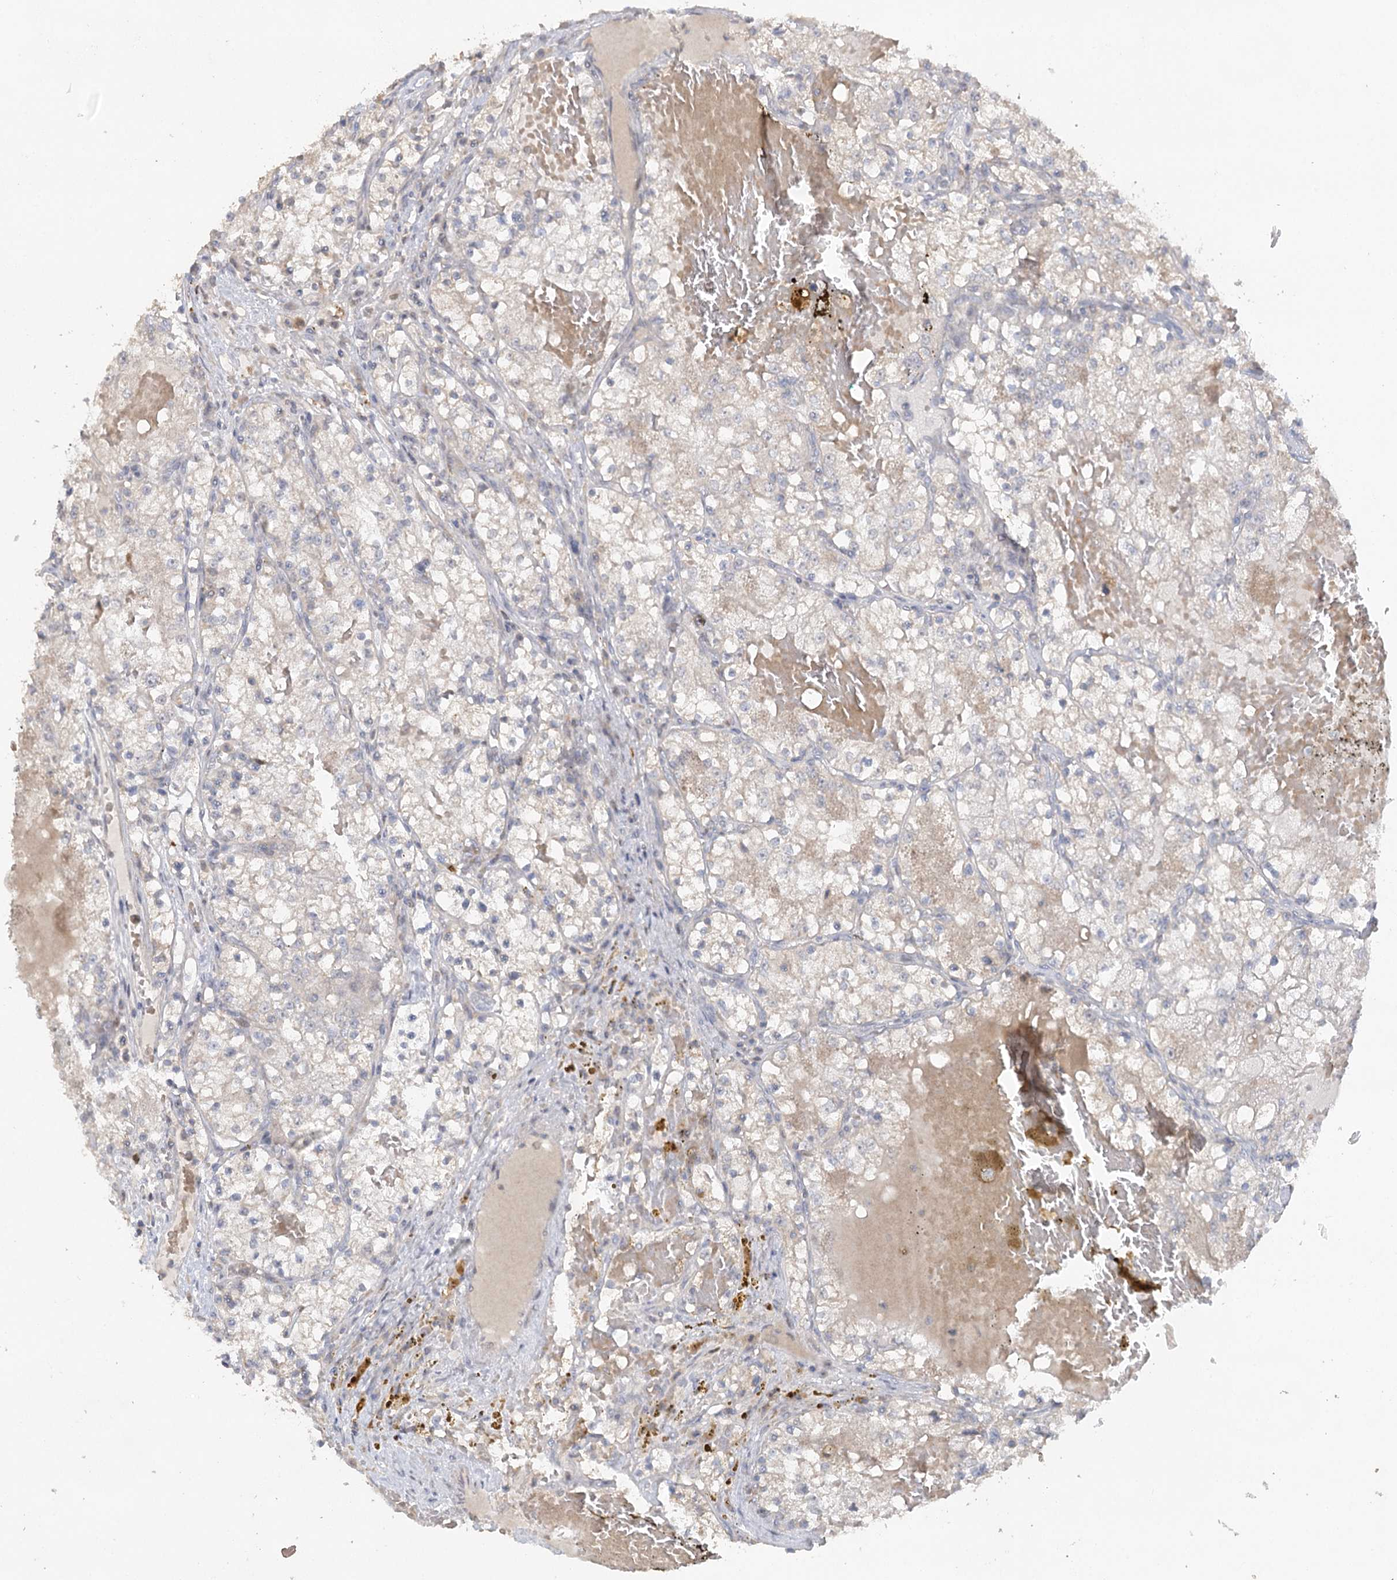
{"staining": {"intensity": "negative", "quantity": "none", "location": "none"}, "tissue": "renal cancer", "cell_type": "Tumor cells", "image_type": "cancer", "snomed": [{"axis": "morphology", "description": "Normal tissue, NOS"}, {"axis": "morphology", "description": "Adenocarcinoma, NOS"}, {"axis": "topography", "description": "Kidney"}], "caption": "Human renal cancer (adenocarcinoma) stained for a protein using immunohistochemistry (IHC) shows no staining in tumor cells.", "gene": "TRAF3IP1", "patient": {"sex": "male", "age": 68}}